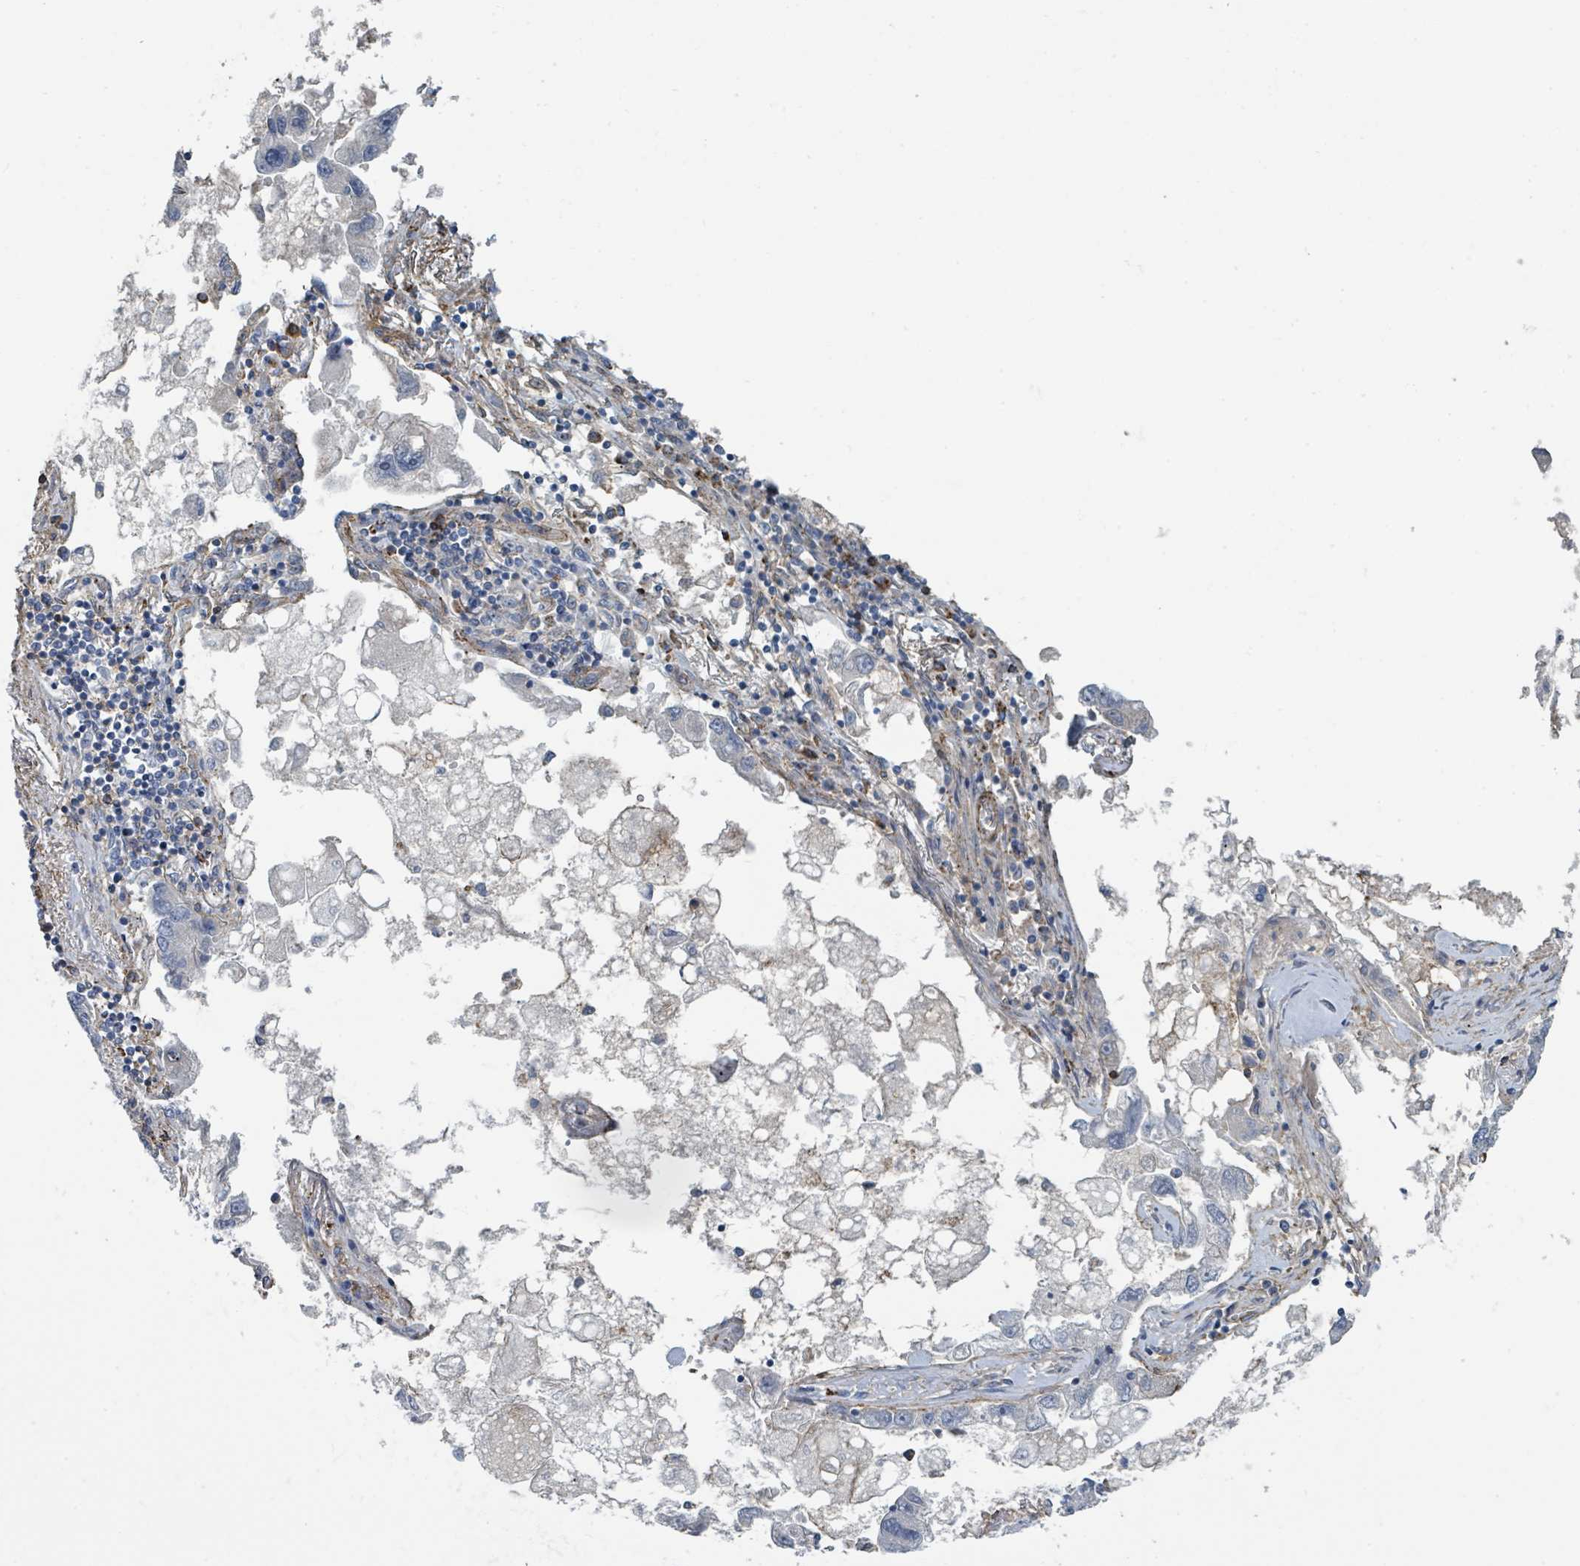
{"staining": {"intensity": "negative", "quantity": "none", "location": "none"}, "tissue": "lung cancer", "cell_type": "Tumor cells", "image_type": "cancer", "snomed": [{"axis": "morphology", "description": "Adenocarcinoma, NOS"}, {"axis": "topography", "description": "Lung"}], "caption": "IHC histopathology image of neoplastic tissue: lung adenocarcinoma stained with DAB shows no significant protein positivity in tumor cells.", "gene": "LRRC42", "patient": {"sex": "female", "age": 54}}